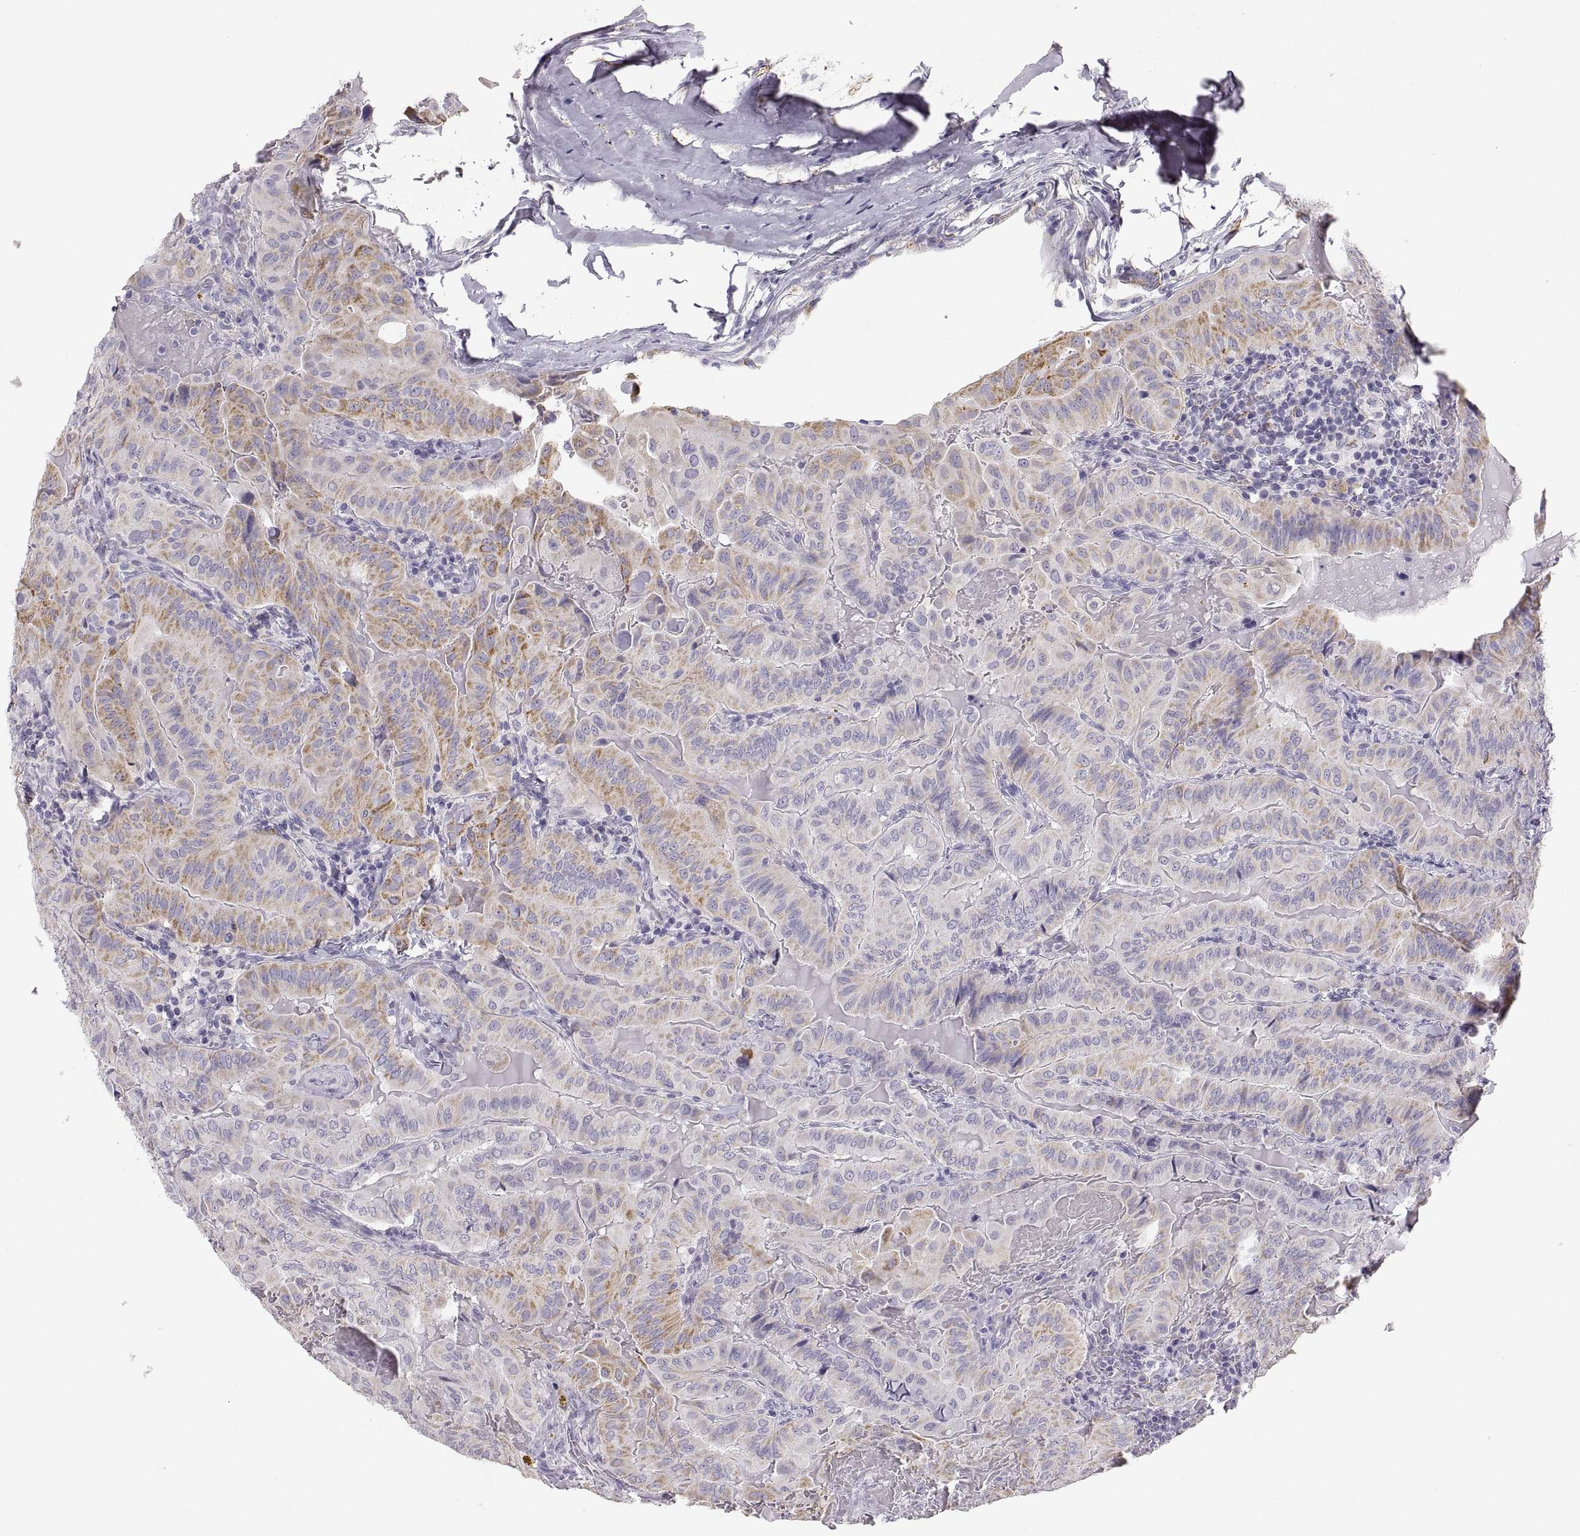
{"staining": {"intensity": "moderate", "quantity": "<25%", "location": "cytoplasmic/membranous"}, "tissue": "thyroid cancer", "cell_type": "Tumor cells", "image_type": "cancer", "snomed": [{"axis": "morphology", "description": "Papillary adenocarcinoma, NOS"}, {"axis": "topography", "description": "Thyroid gland"}], "caption": "IHC staining of papillary adenocarcinoma (thyroid), which displays low levels of moderate cytoplasmic/membranous expression in approximately <25% of tumor cells indicating moderate cytoplasmic/membranous protein positivity. The staining was performed using DAB (brown) for protein detection and nuclei were counterstained in hematoxylin (blue).", "gene": "COL9A3", "patient": {"sex": "female", "age": 68}}